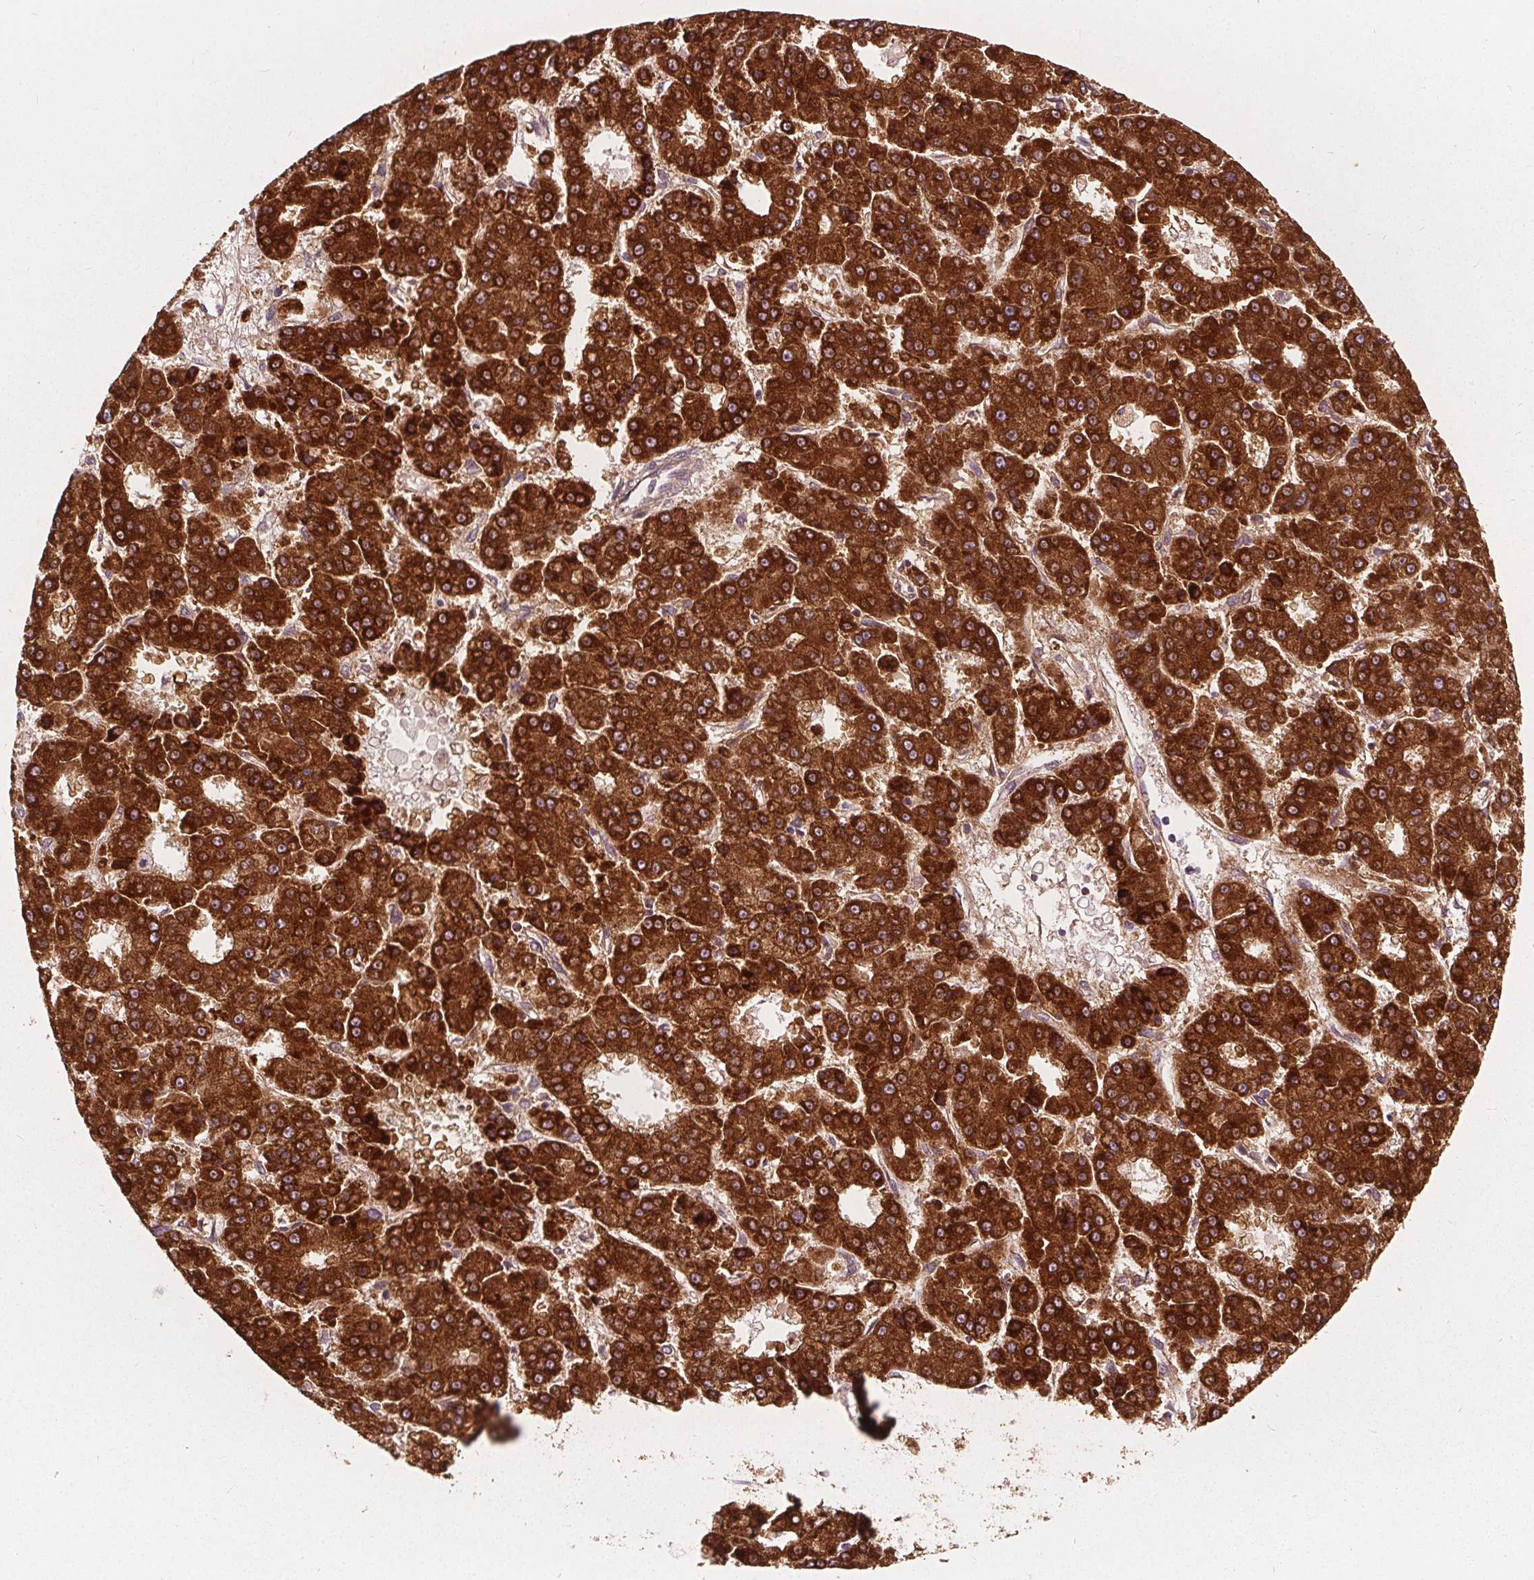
{"staining": {"intensity": "strong", "quantity": ">75%", "location": "cytoplasmic/membranous"}, "tissue": "liver cancer", "cell_type": "Tumor cells", "image_type": "cancer", "snomed": [{"axis": "morphology", "description": "Carcinoma, Hepatocellular, NOS"}, {"axis": "topography", "description": "Liver"}], "caption": "Liver hepatocellular carcinoma stained with a protein marker reveals strong staining in tumor cells.", "gene": "ECI2", "patient": {"sex": "male", "age": 70}}